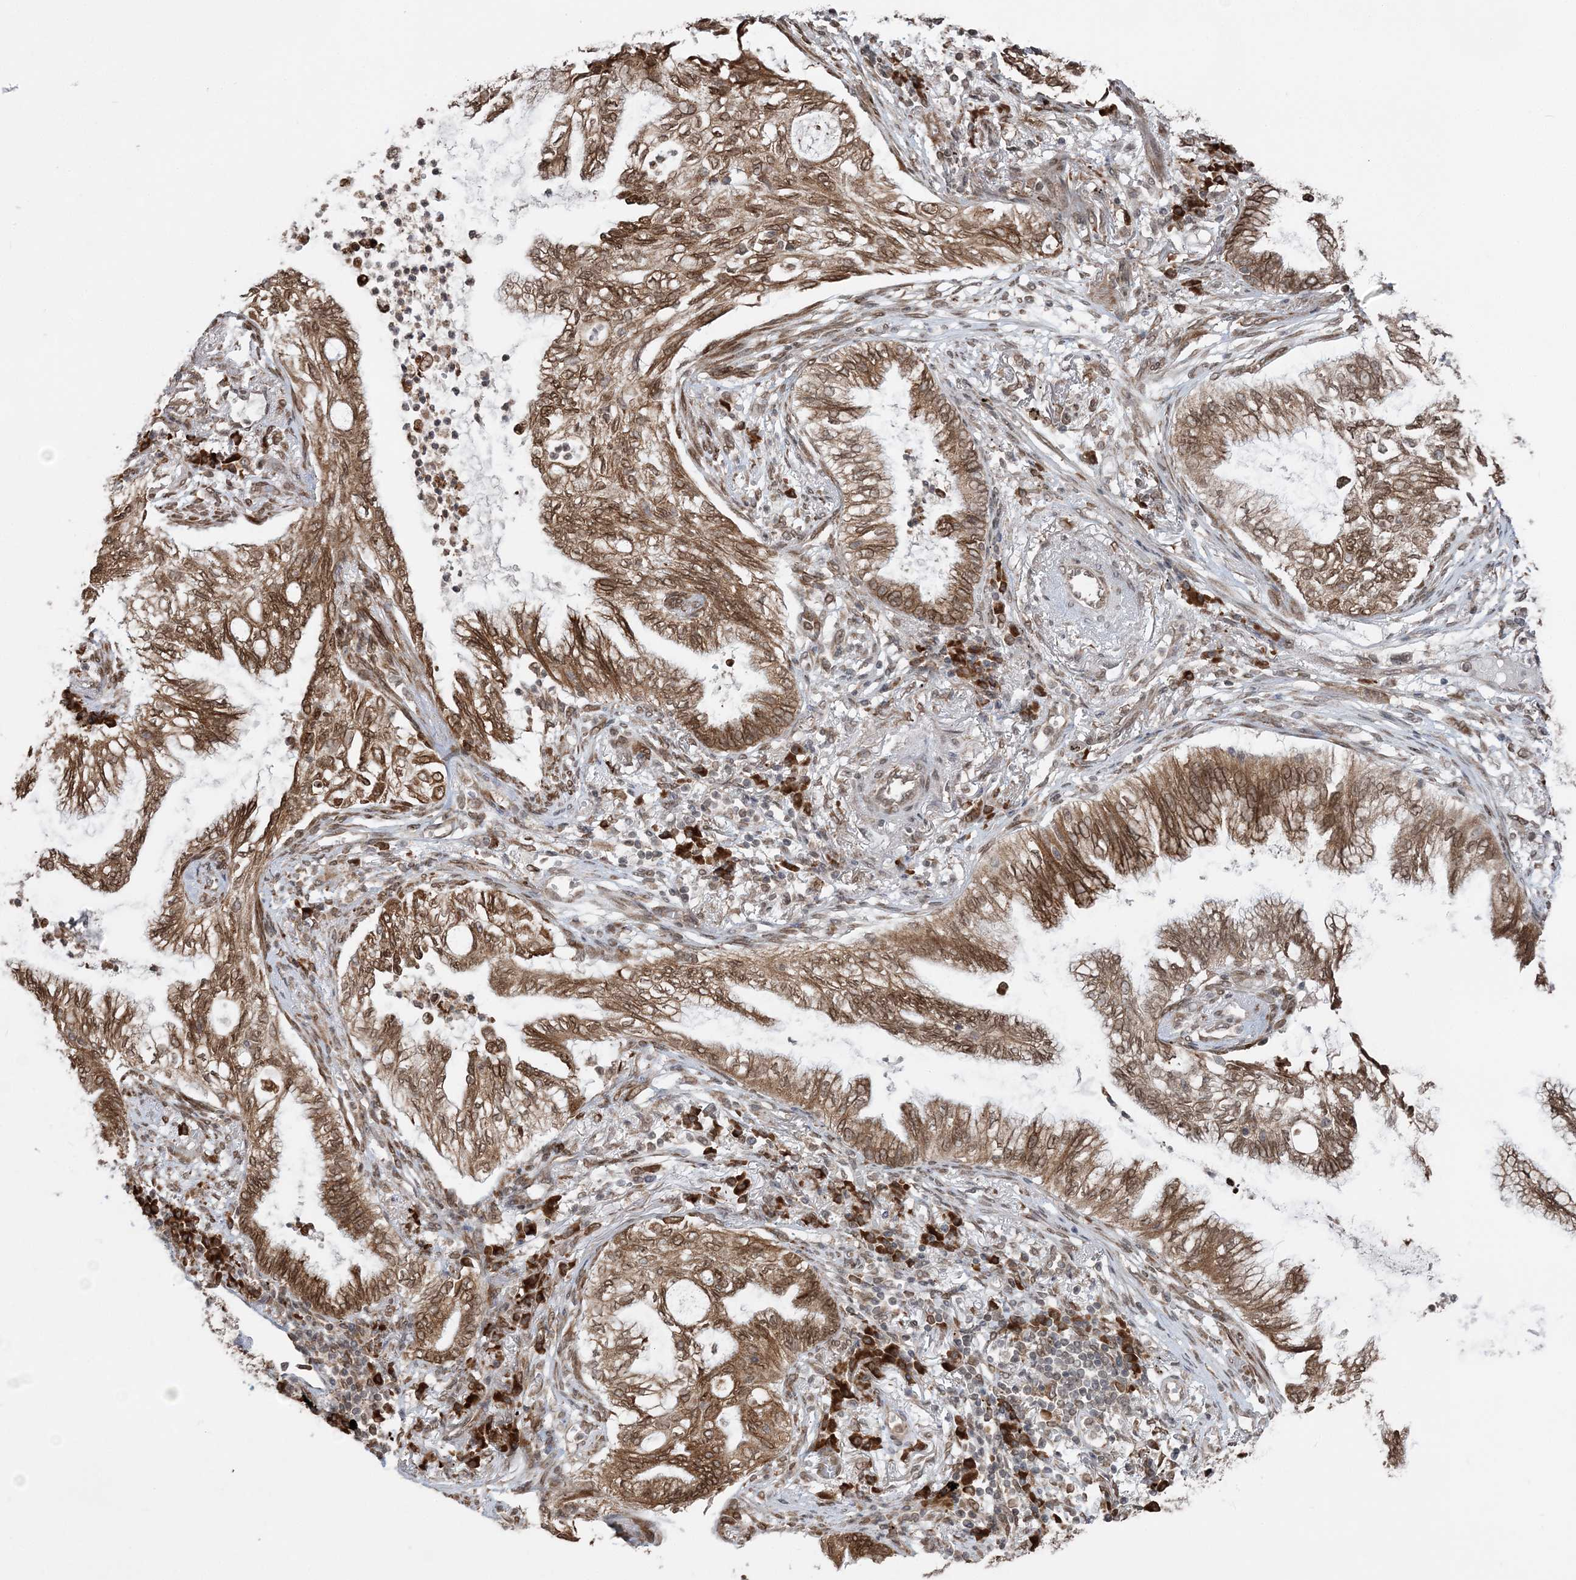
{"staining": {"intensity": "moderate", "quantity": ">75%", "location": "cytoplasmic/membranous,nuclear"}, "tissue": "lung cancer", "cell_type": "Tumor cells", "image_type": "cancer", "snomed": [{"axis": "morphology", "description": "Normal tissue, NOS"}, {"axis": "morphology", "description": "Adenocarcinoma, NOS"}, {"axis": "topography", "description": "Bronchus"}, {"axis": "topography", "description": "Lung"}], "caption": "Human lung cancer (adenocarcinoma) stained for a protein (brown) displays moderate cytoplasmic/membranous and nuclear positive positivity in about >75% of tumor cells.", "gene": "TMED10", "patient": {"sex": "female", "age": 70}}